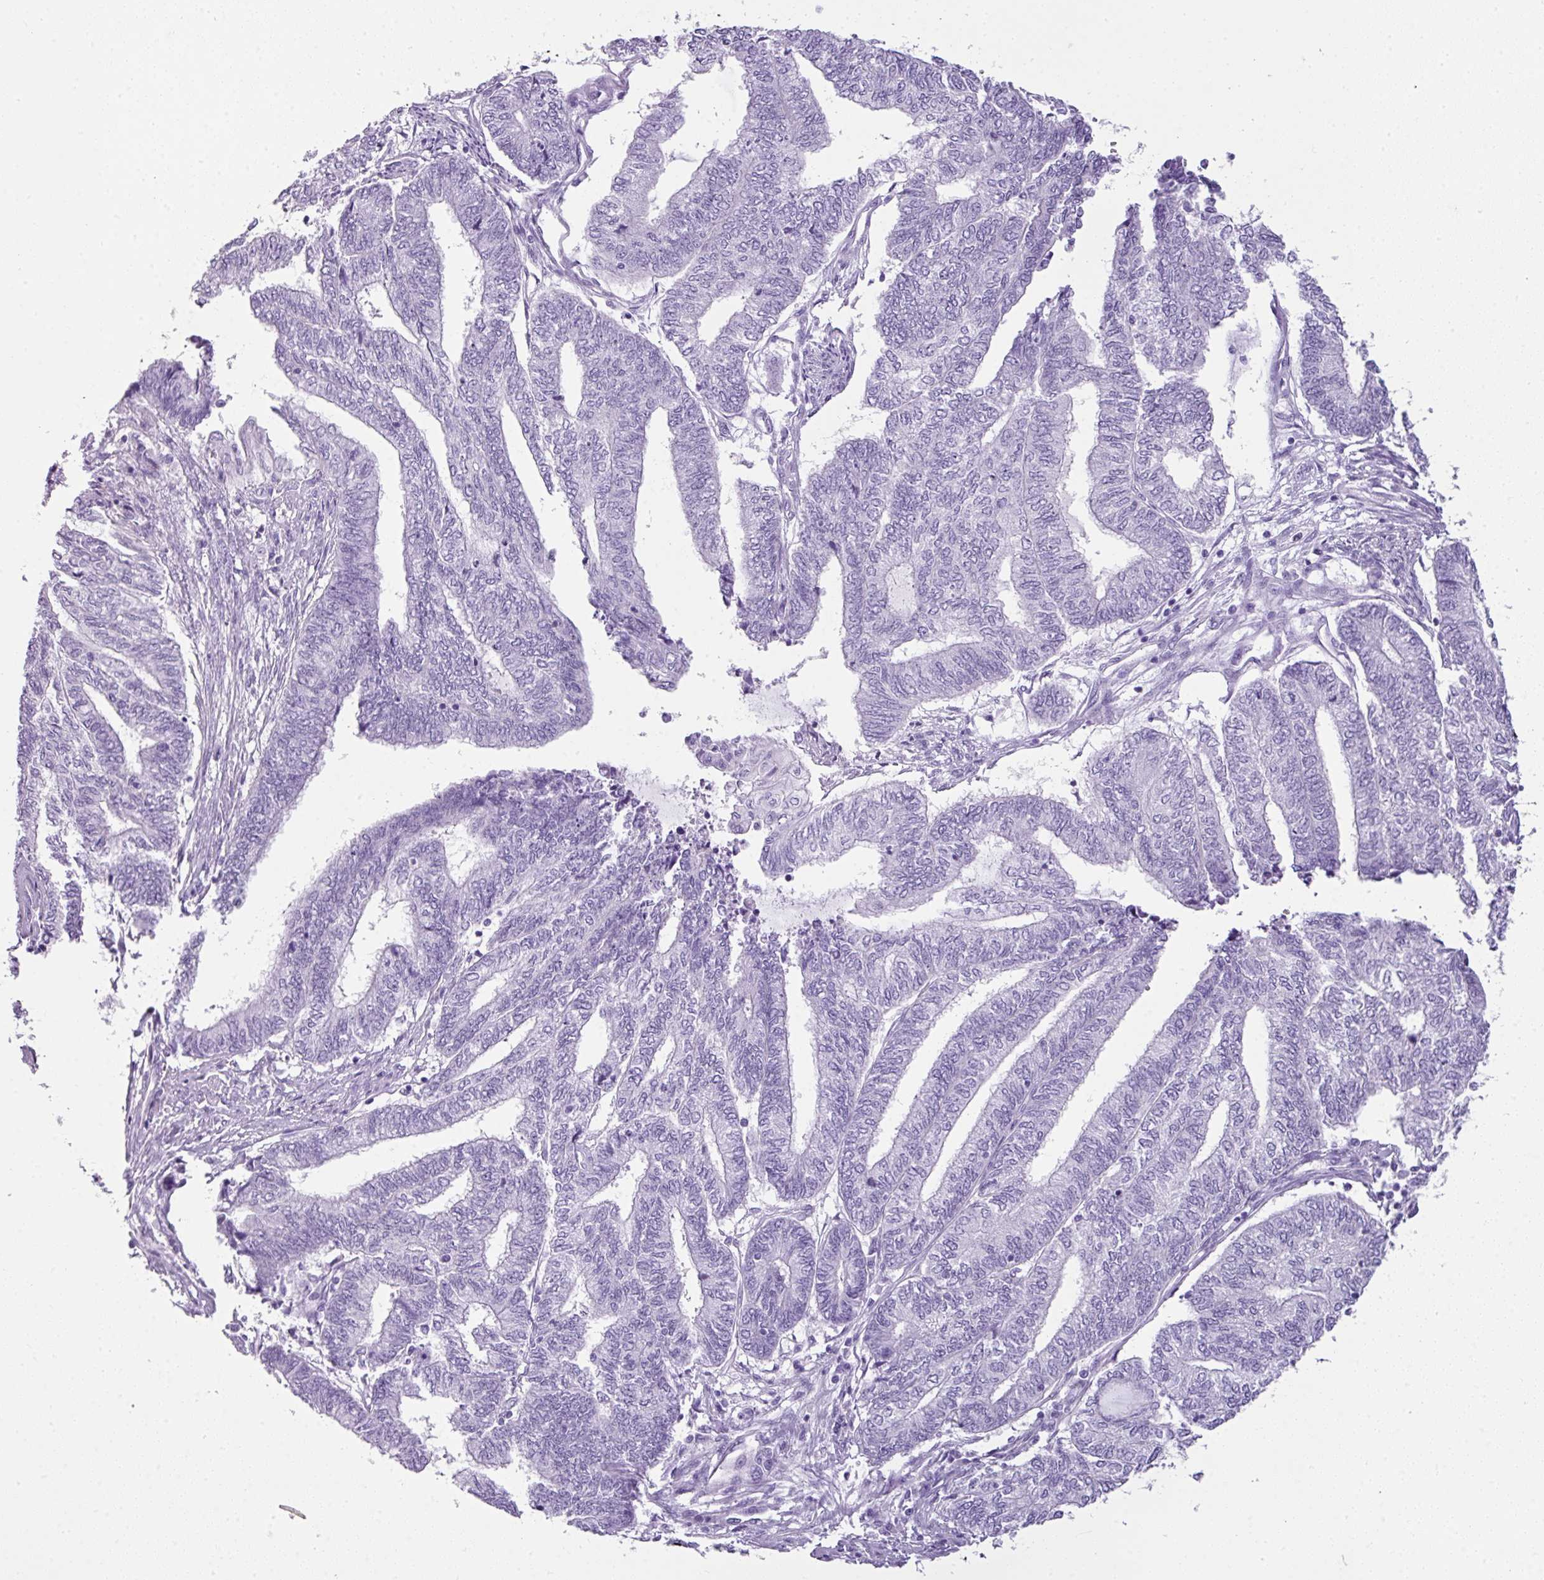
{"staining": {"intensity": "negative", "quantity": "none", "location": "none"}, "tissue": "endometrial cancer", "cell_type": "Tumor cells", "image_type": "cancer", "snomed": [{"axis": "morphology", "description": "Adenocarcinoma, NOS"}, {"axis": "topography", "description": "Uterus"}, {"axis": "topography", "description": "Endometrium"}], "caption": "Immunohistochemistry image of neoplastic tissue: adenocarcinoma (endometrial) stained with DAB demonstrates no significant protein positivity in tumor cells.", "gene": "TNP1", "patient": {"sex": "female", "age": 70}}